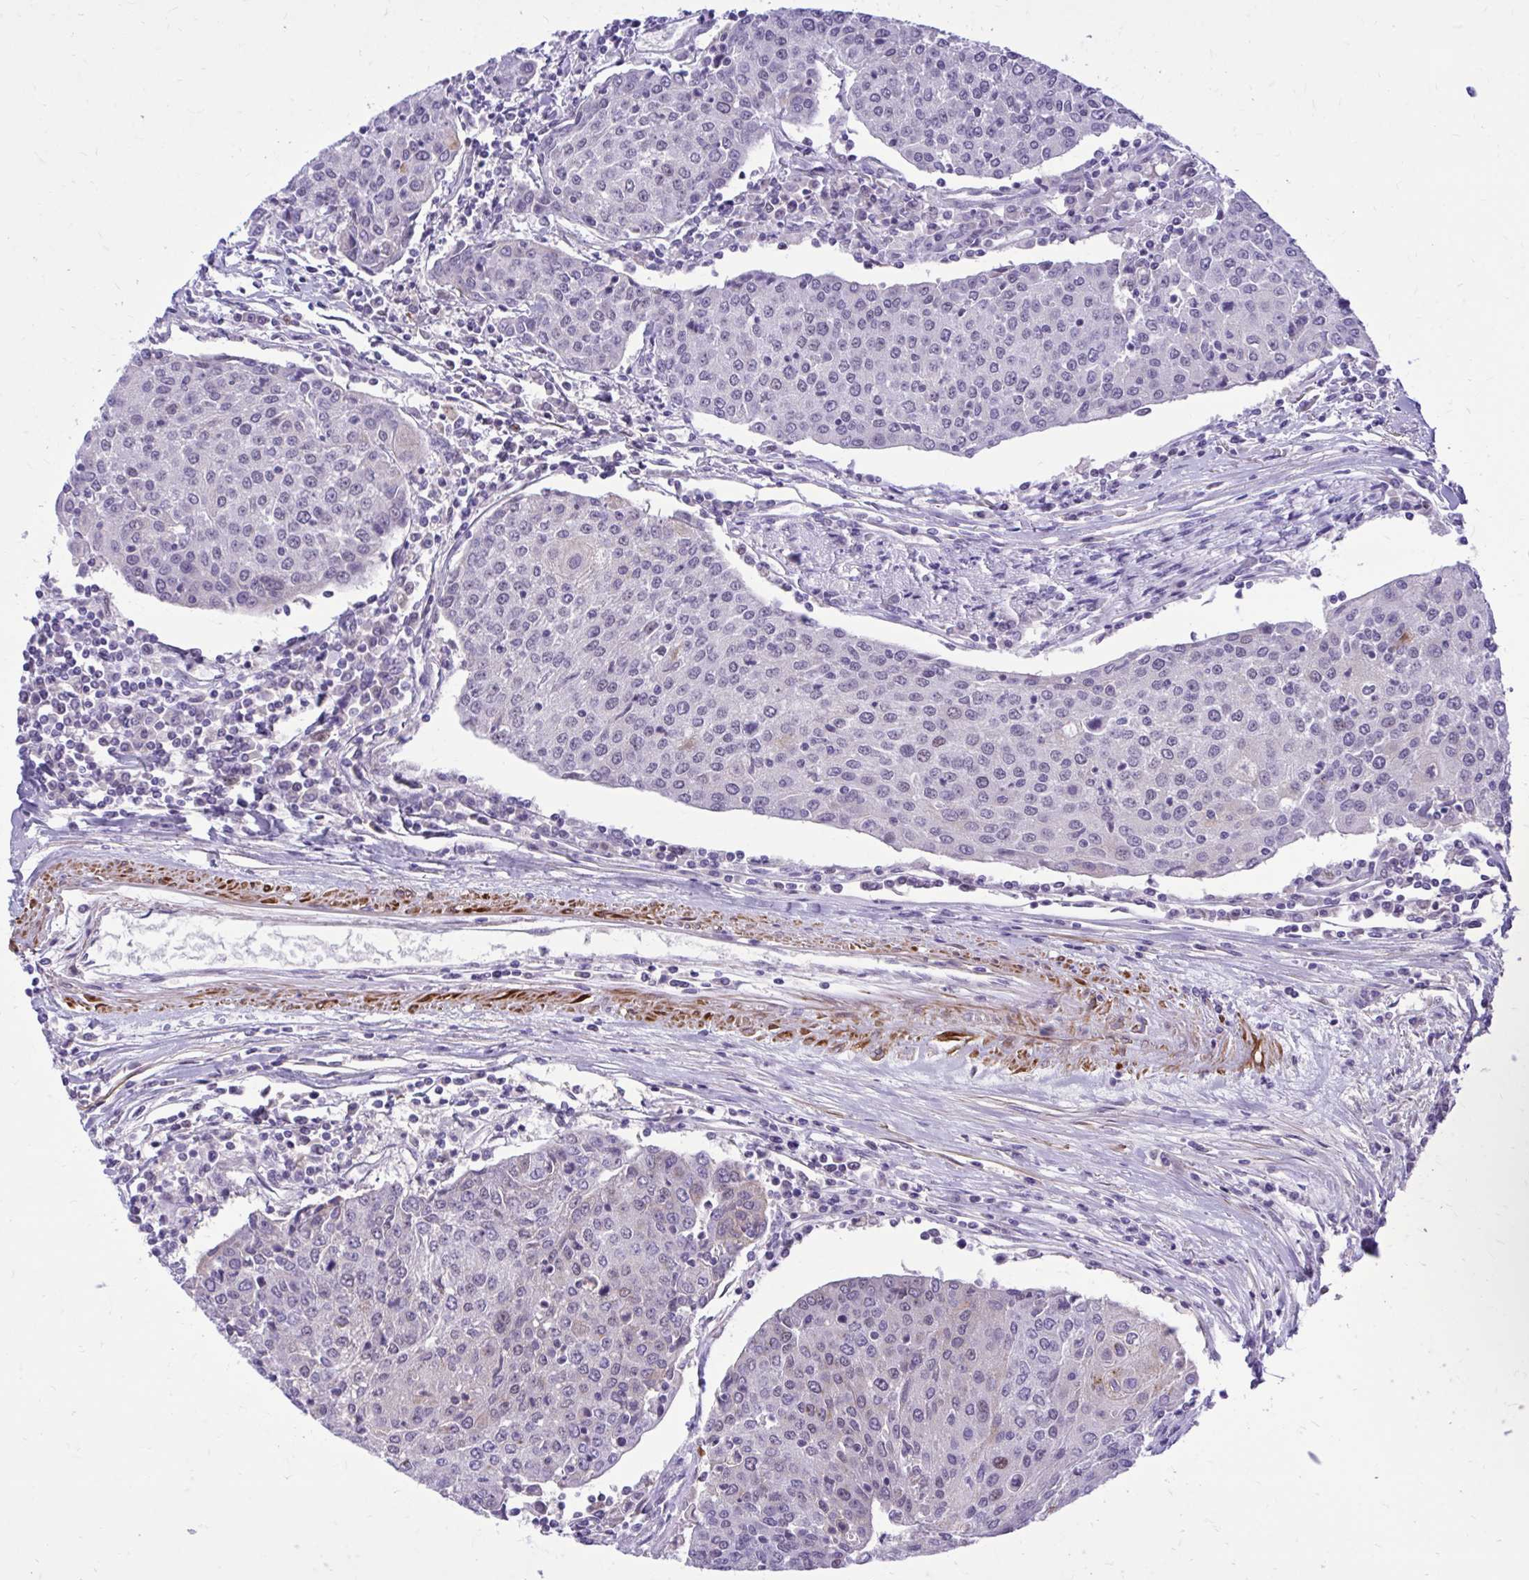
{"staining": {"intensity": "weak", "quantity": "<25%", "location": "nuclear"}, "tissue": "urothelial cancer", "cell_type": "Tumor cells", "image_type": "cancer", "snomed": [{"axis": "morphology", "description": "Urothelial carcinoma, High grade"}, {"axis": "topography", "description": "Urinary bladder"}], "caption": "This is an immunohistochemistry micrograph of urothelial cancer. There is no staining in tumor cells.", "gene": "ZBTB25", "patient": {"sex": "female", "age": 85}}